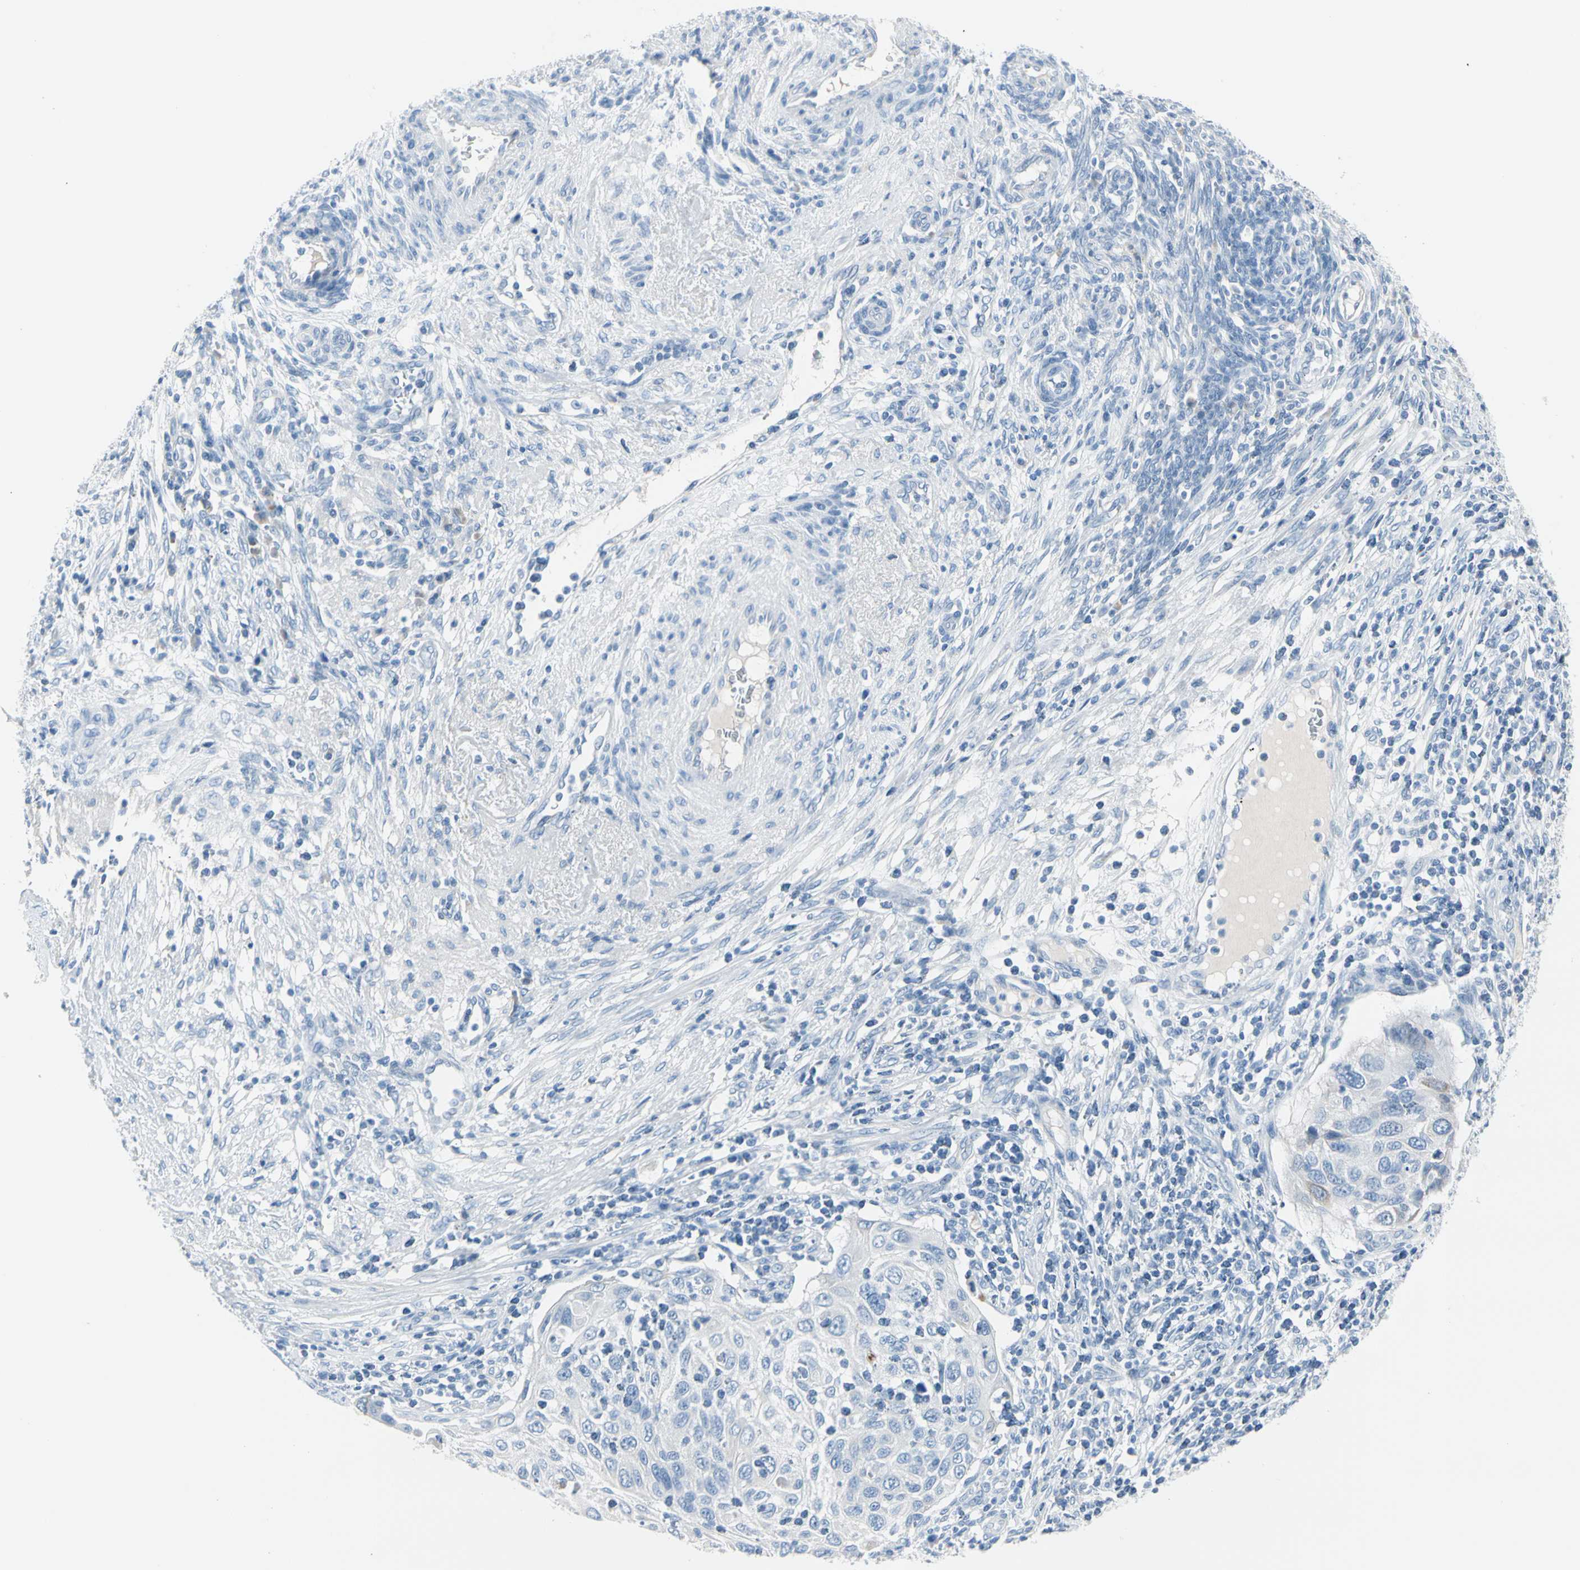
{"staining": {"intensity": "negative", "quantity": "none", "location": "none"}, "tissue": "cervical cancer", "cell_type": "Tumor cells", "image_type": "cancer", "snomed": [{"axis": "morphology", "description": "Squamous cell carcinoma, NOS"}, {"axis": "topography", "description": "Cervix"}], "caption": "There is no significant expression in tumor cells of cervical squamous cell carcinoma. Nuclei are stained in blue.", "gene": "TPO", "patient": {"sex": "female", "age": 70}}